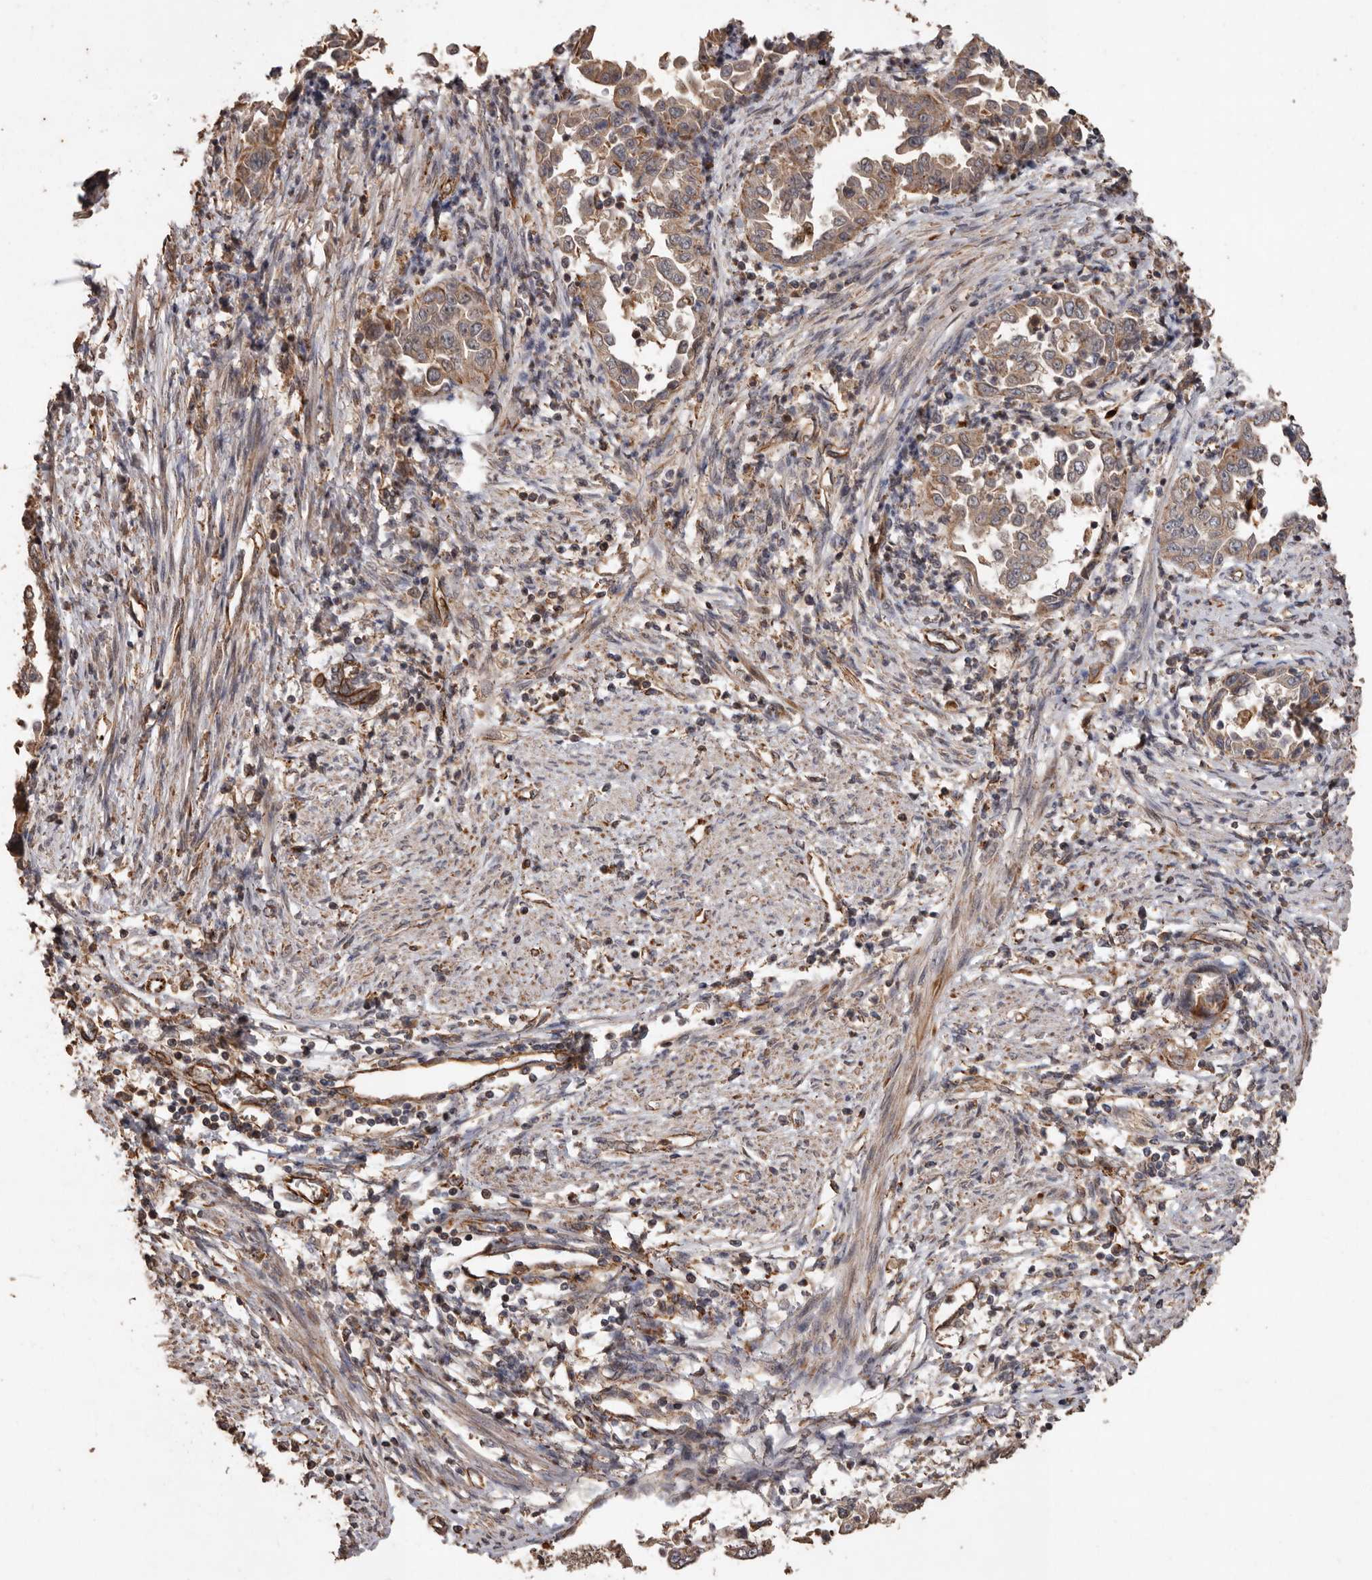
{"staining": {"intensity": "moderate", "quantity": ">75%", "location": "cytoplasmic/membranous"}, "tissue": "endometrial cancer", "cell_type": "Tumor cells", "image_type": "cancer", "snomed": [{"axis": "morphology", "description": "Adenocarcinoma, NOS"}, {"axis": "topography", "description": "Endometrium"}], "caption": "Endometrial cancer stained for a protein (brown) exhibits moderate cytoplasmic/membranous positive expression in approximately >75% of tumor cells.", "gene": "BRAT1", "patient": {"sex": "female", "age": 85}}